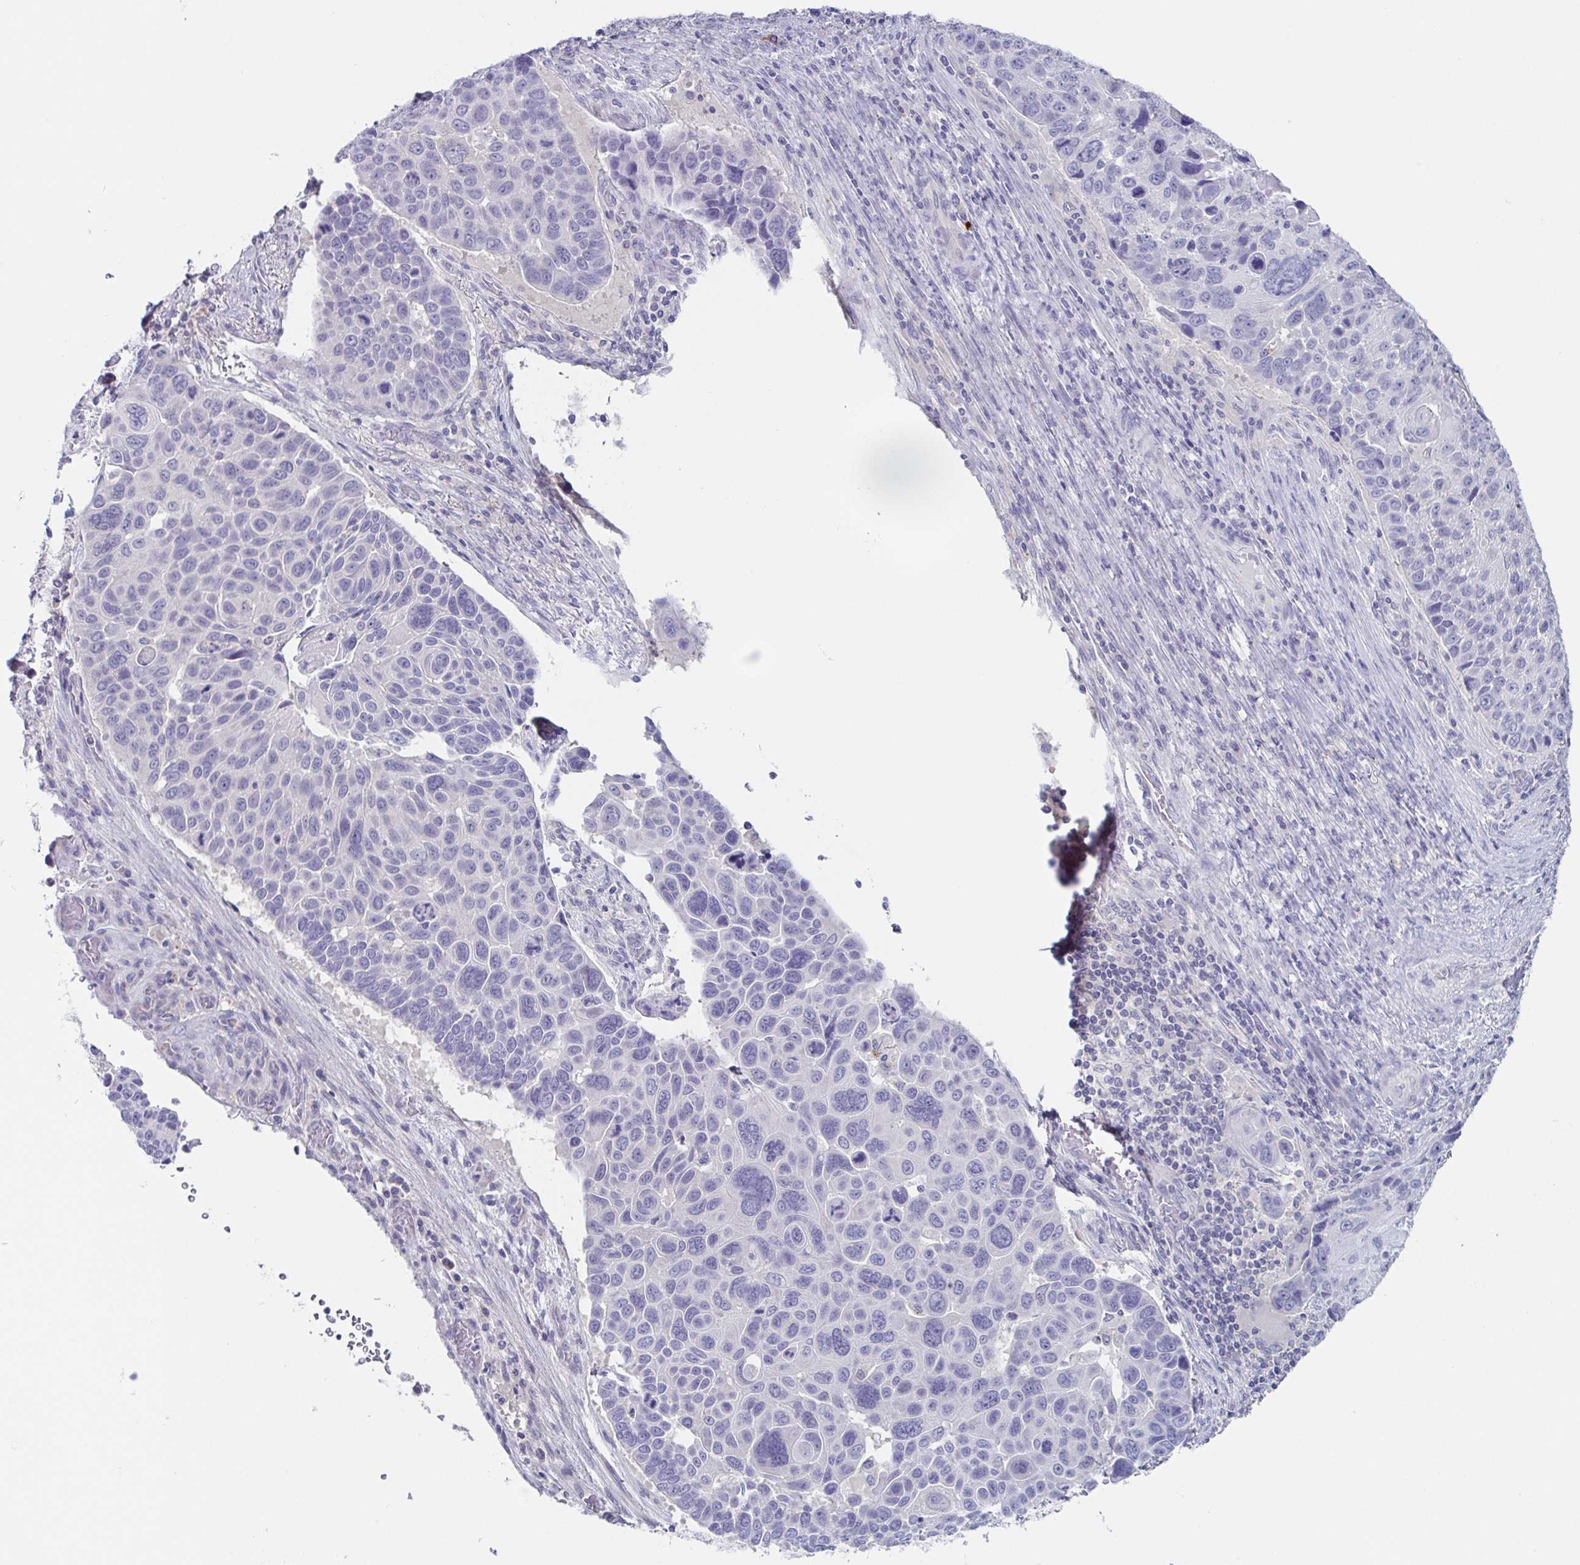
{"staining": {"intensity": "negative", "quantity": "none", "location": "none"}, "tissue": "lung cancer", "cell_type": "Tumor cells", "image_type": "cancer", "snomed": [{"axis": "morphology", "description": "Squamous cell carcinoma, NOS"}, {"axis": "topography", "description": "Lung"}], "caption": "A high-resolution photomicrograph shows immunohistochemistry (IHC) staining of lung cancer, which demonstrates no significant expression in tumor cells.", "gene": "HTR2A", "patient": {"sex": "male", "age": 68}}